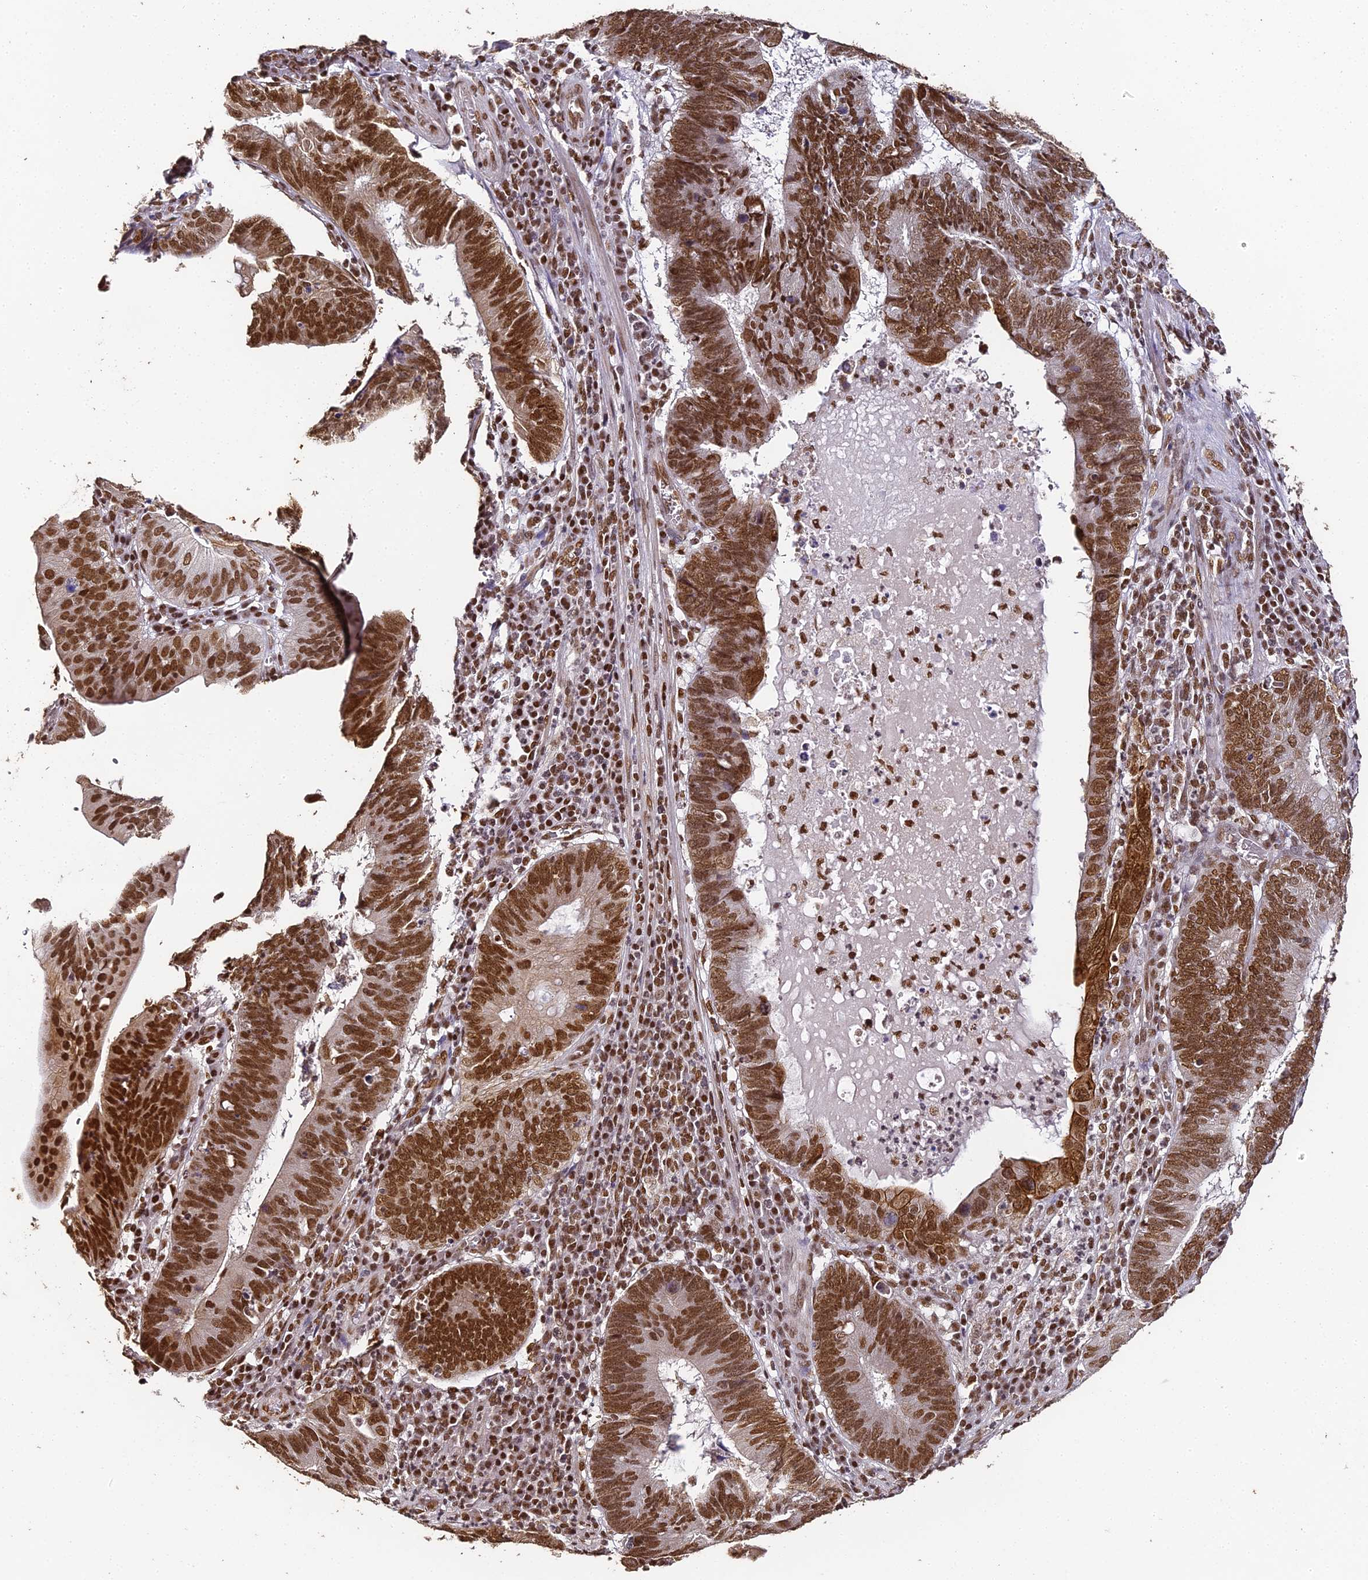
{"staining": {"intensity": "strong", "quantity": ">75%", "location": "nuclear"}, "tissue": "stomach cancer", "cell_type": "Tumor cells", "image_type": "cancer", "snomed": [{"axis": "morphology", "description": "Adenocarcinoma, NOS"}, {"axis": "topography", "description": "Stomach"}], "caption": "Adenocarcinoma (stomach) tissue demonstrates strong nuclear expression in approximately >75% of tumor cells", "gene": "HNRNPA1", "patient": {"sex": "male", "age": 59}}